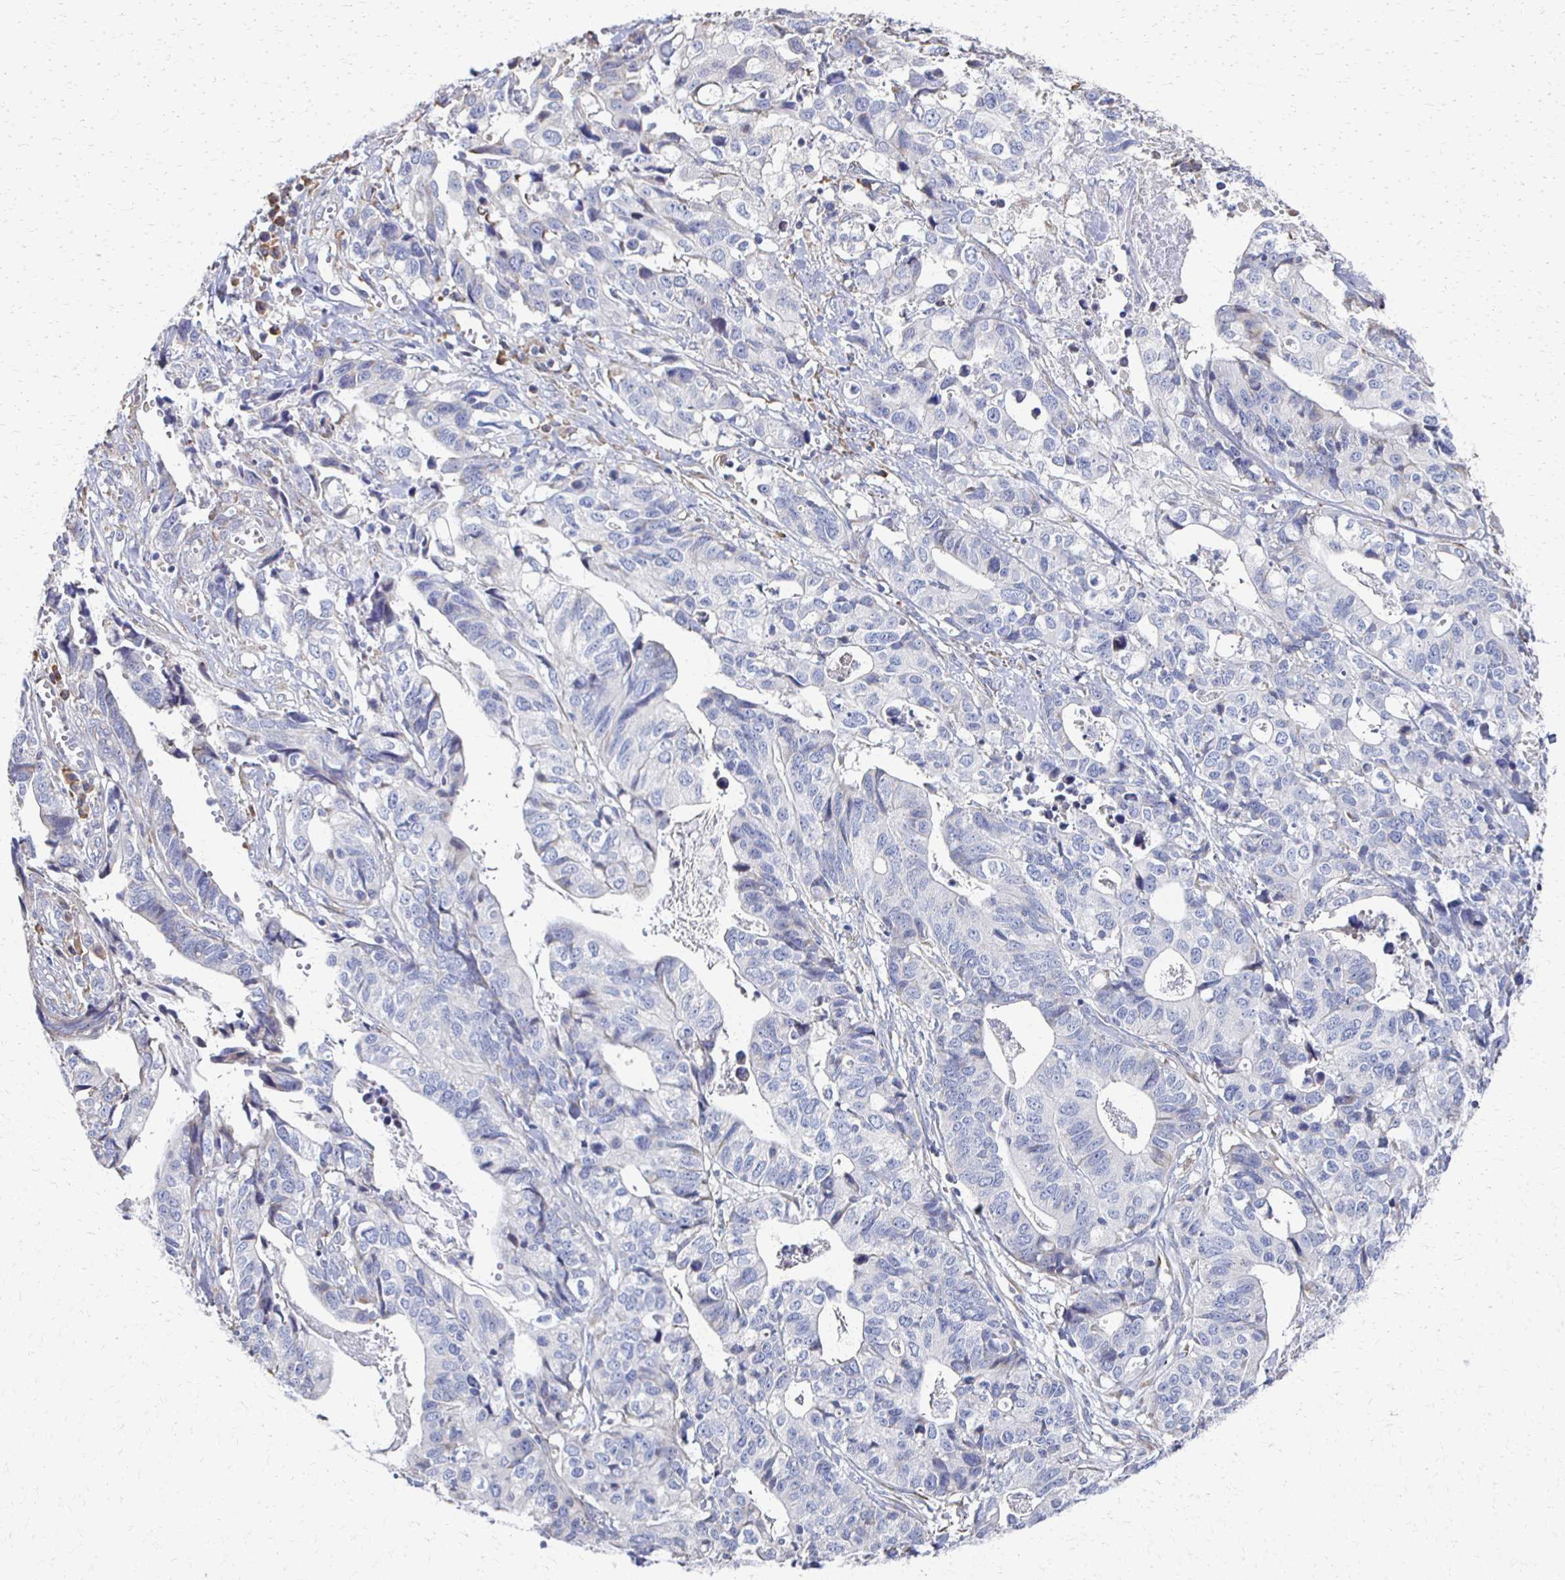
{"staining": {"intensity": "negative", "quantity": "none", "location": "none"}, "tissue": "stomach cancer", "cell_type": "Tumor cells", "image_type": "cancer", "snomed": [{"axis": "morphology", "description": "Adenocarcinoma, NOS"}, {"axis": "topography", "description": "Stomach, upper"}], "caption": "A high-resolution image shows immunohistochemistry (IHC) staining of stomach cancer (adenocarcinoma), which displays no significant positivity in tumor cells.", "gene": "ATP1A3", "patient": {"sex": "female", "age": 67}}